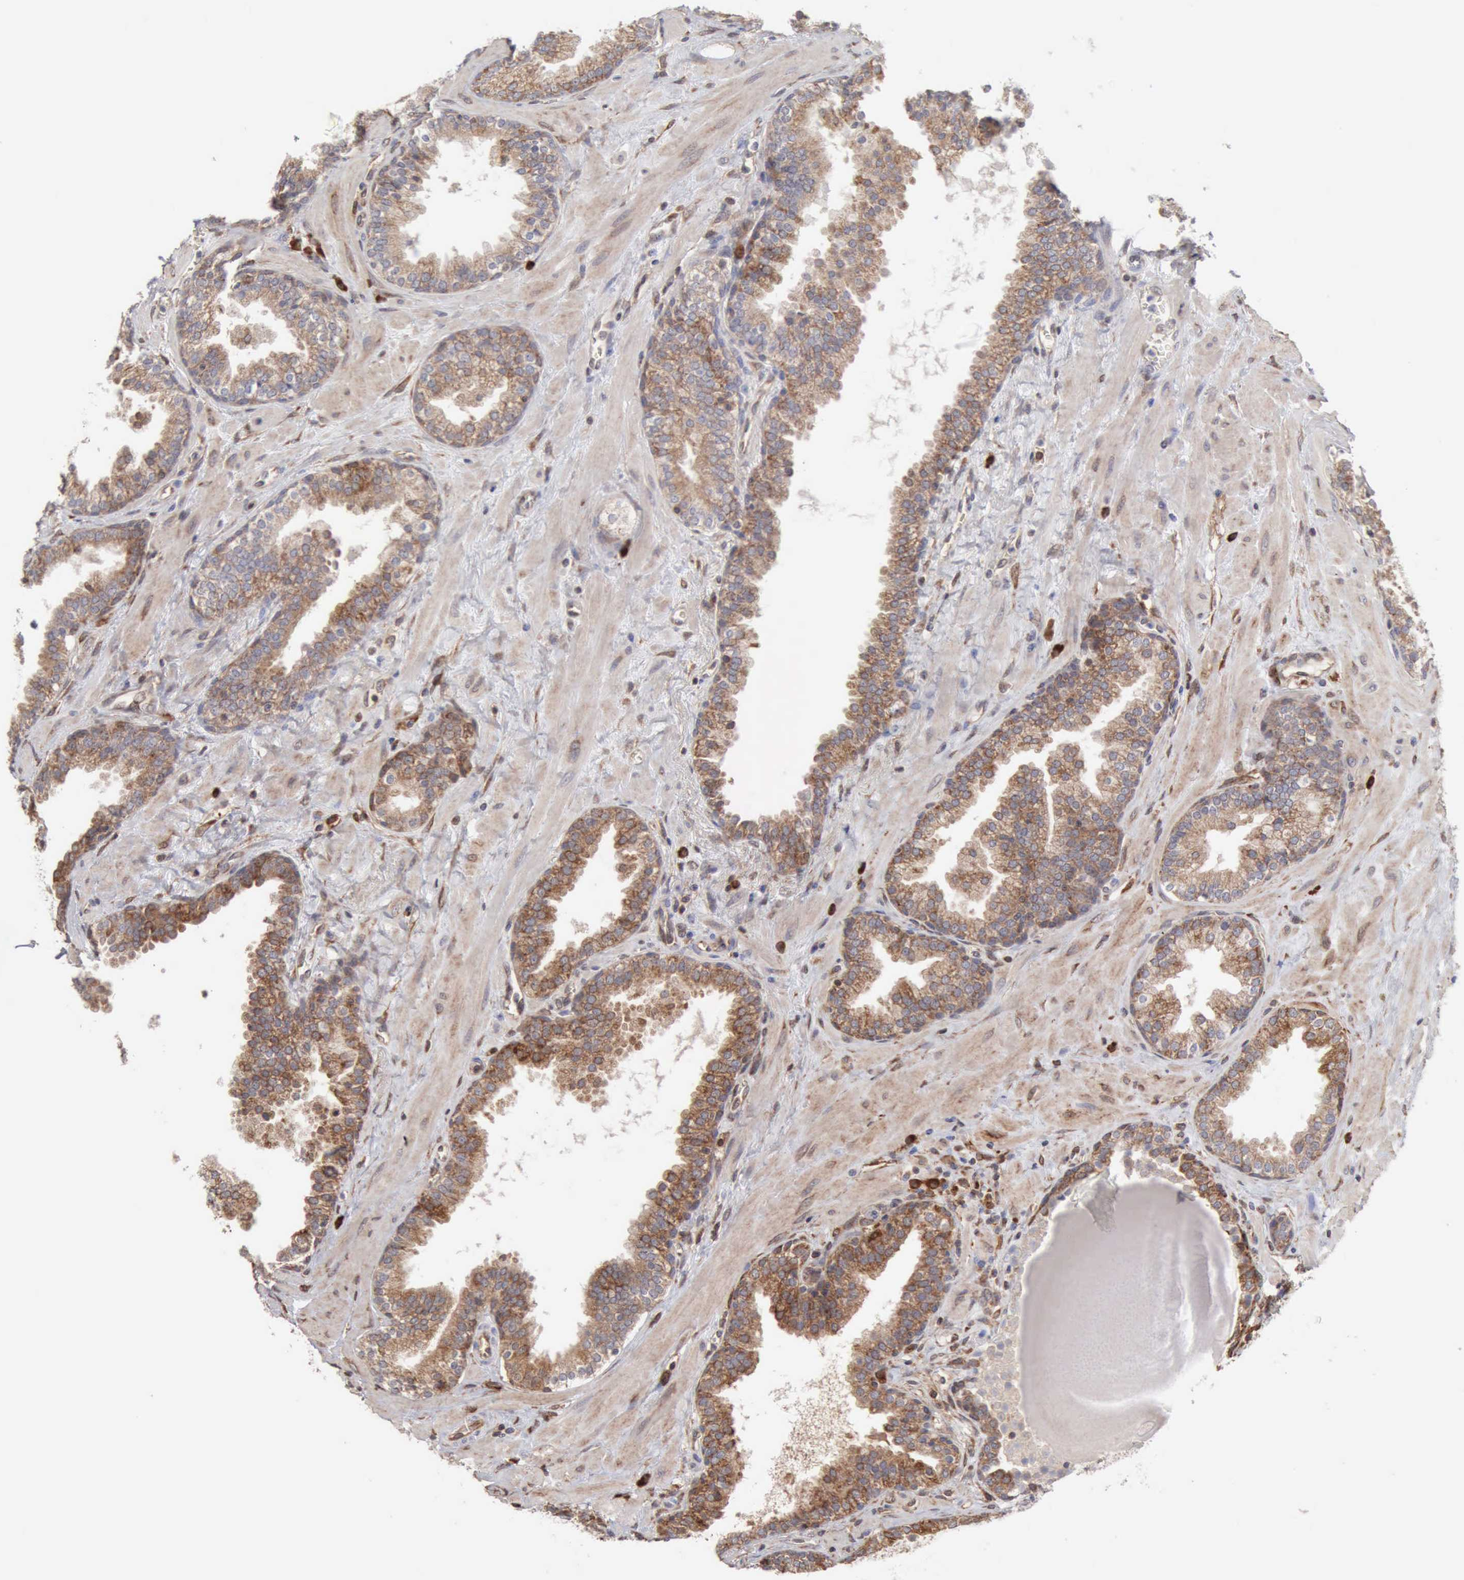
{"staining": {"intensity": "weak", "quantity": "25%-75%", "location": "cytoplasmic/membranous"}, "tissue": "prostate", "cell_type": "Glandular cells", "image_type": "normal", "snomed": [{"axis": "morphology", "description": "Normal tissue, NOS"}, {"axis": "topography", "description": "Prostate"}], "caption": "This image shows immunohistochemistry staining of benign prostate, with low weak cytoplasmic/membranous expression in approximately 25%-75% of glandular cells.", "gene": "APOL2", "patient": {"sex": "male", "age": 51}}